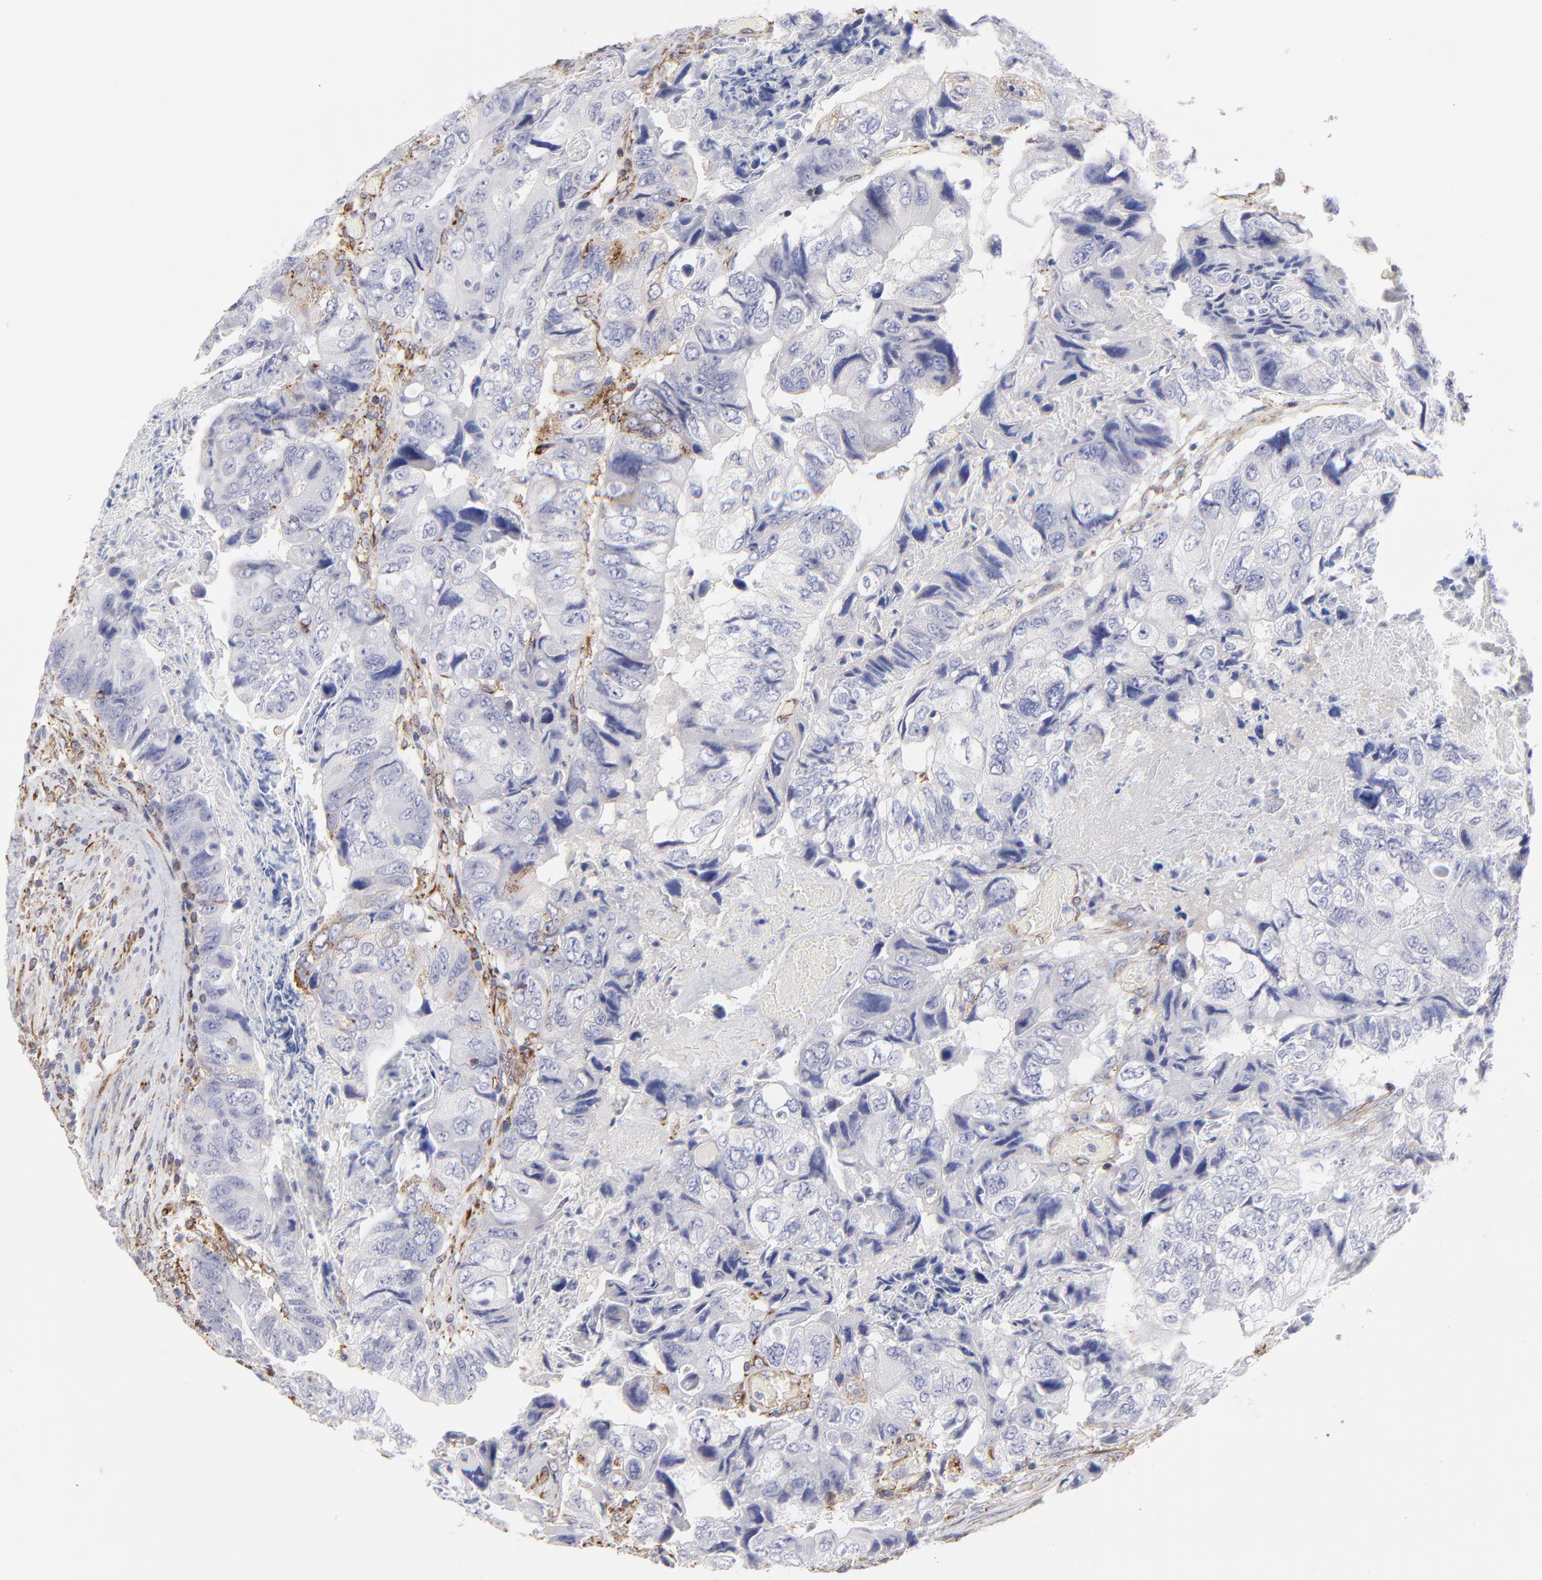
{"staining": {"intensity": "moderate", "quantity": "<25%", "location": "cytoplasmic/membranous"}, "tissue": "colorectal cancer", "cell_type": "Tumor cells", "image_type": "cancer", "snomed": [{"axis": "morphology", "description": "Adenocarcinoma, NOS"}, {"axis": "topography", "description": "Rectum"}], "caption": "Moderate cytoplasmic/membranous staining for a protein is seen in approximately <25% of tumor cells of adenocarcinoma (colorectal) using immunohistochemistry.", "gene": "COX8C", "patient": {"sex": "female", "age": 82}}